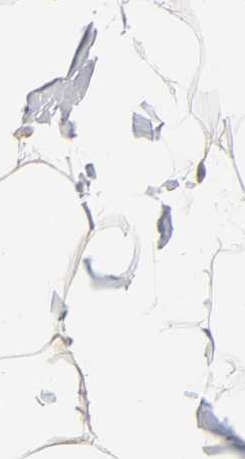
{"staining": {"intensity": "negative", "quantity": "none", "location": "none"}, "tissue": "breast", "cell_type": "Adipocytes", "image_type": "normal", "snomed": [{"axis": "morphology", "description": "Normal tissue, NOS"}, {"axis": "topography", "description": "Breast"}], "caption": "This is a image of immunohistochemistry (IHC) staining of benign breast, which shows no staining in adipocytes. (DAB immunohistochemistry (IHC), high magnification).", "gene": "IQCJ", "patient": {"sex": "female", "age": 23}}